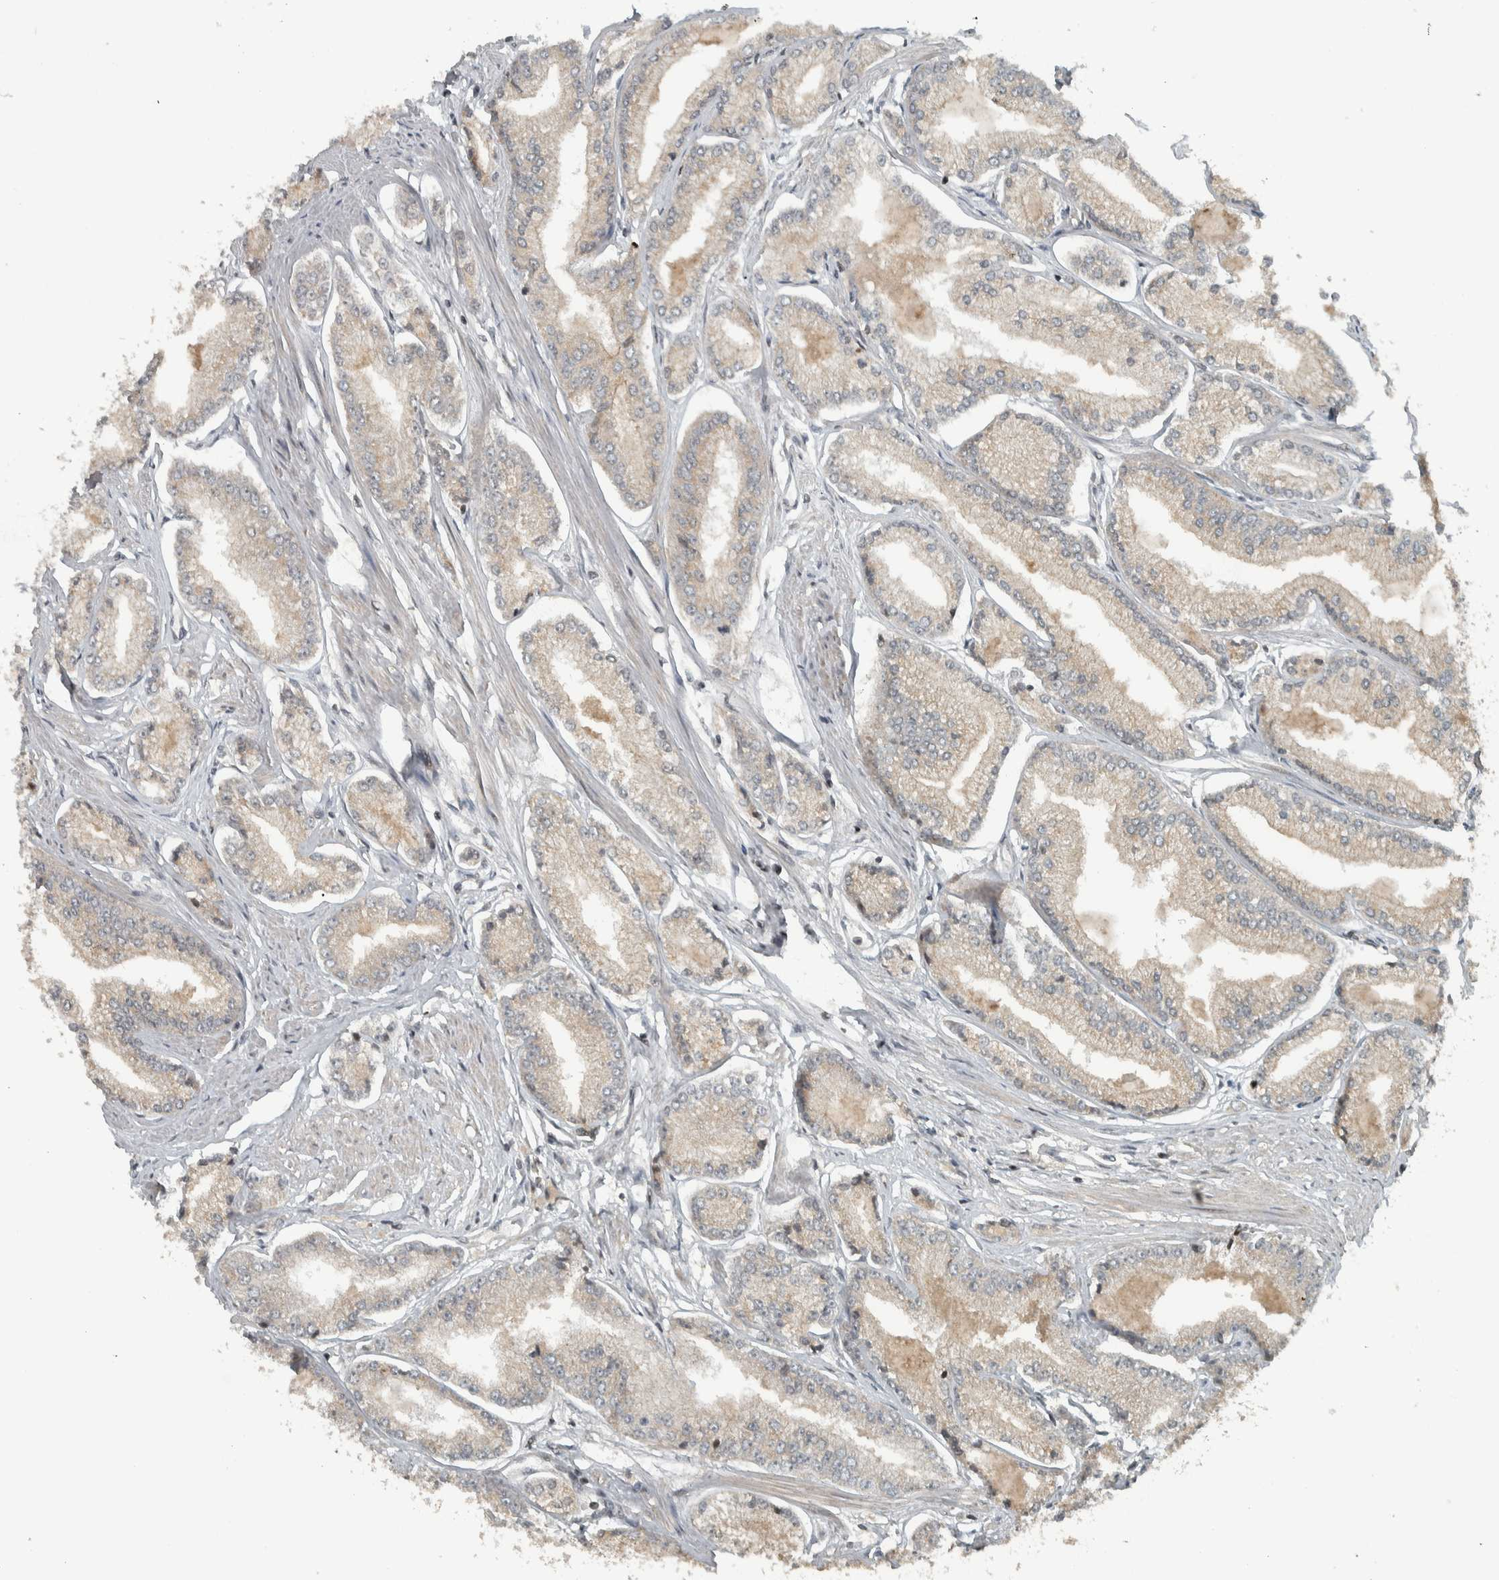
{"staining": {"intensity": "weak", "quantity": "25%-75%", "location": "cytoplasmic/membranous"}, "tissue": "prostate cancer", "cell_type": "Tumor cells", "image_type": "cancer", "snomed": [{"axis": "morphology", "description": "Adenocarcinoma, Low grade"}, {"axis": "topography", "description": "Prostate"}], "caption": "Prostate cancer (adenocarcinoma (low-grade)) was stained to show a protein in brown. There is low levels of weak cytoplasmic/membranous expression in about 25%-75% of tumor cells.", "gene": "NAPG", "patient": {"sex": "male", "age": 52}}